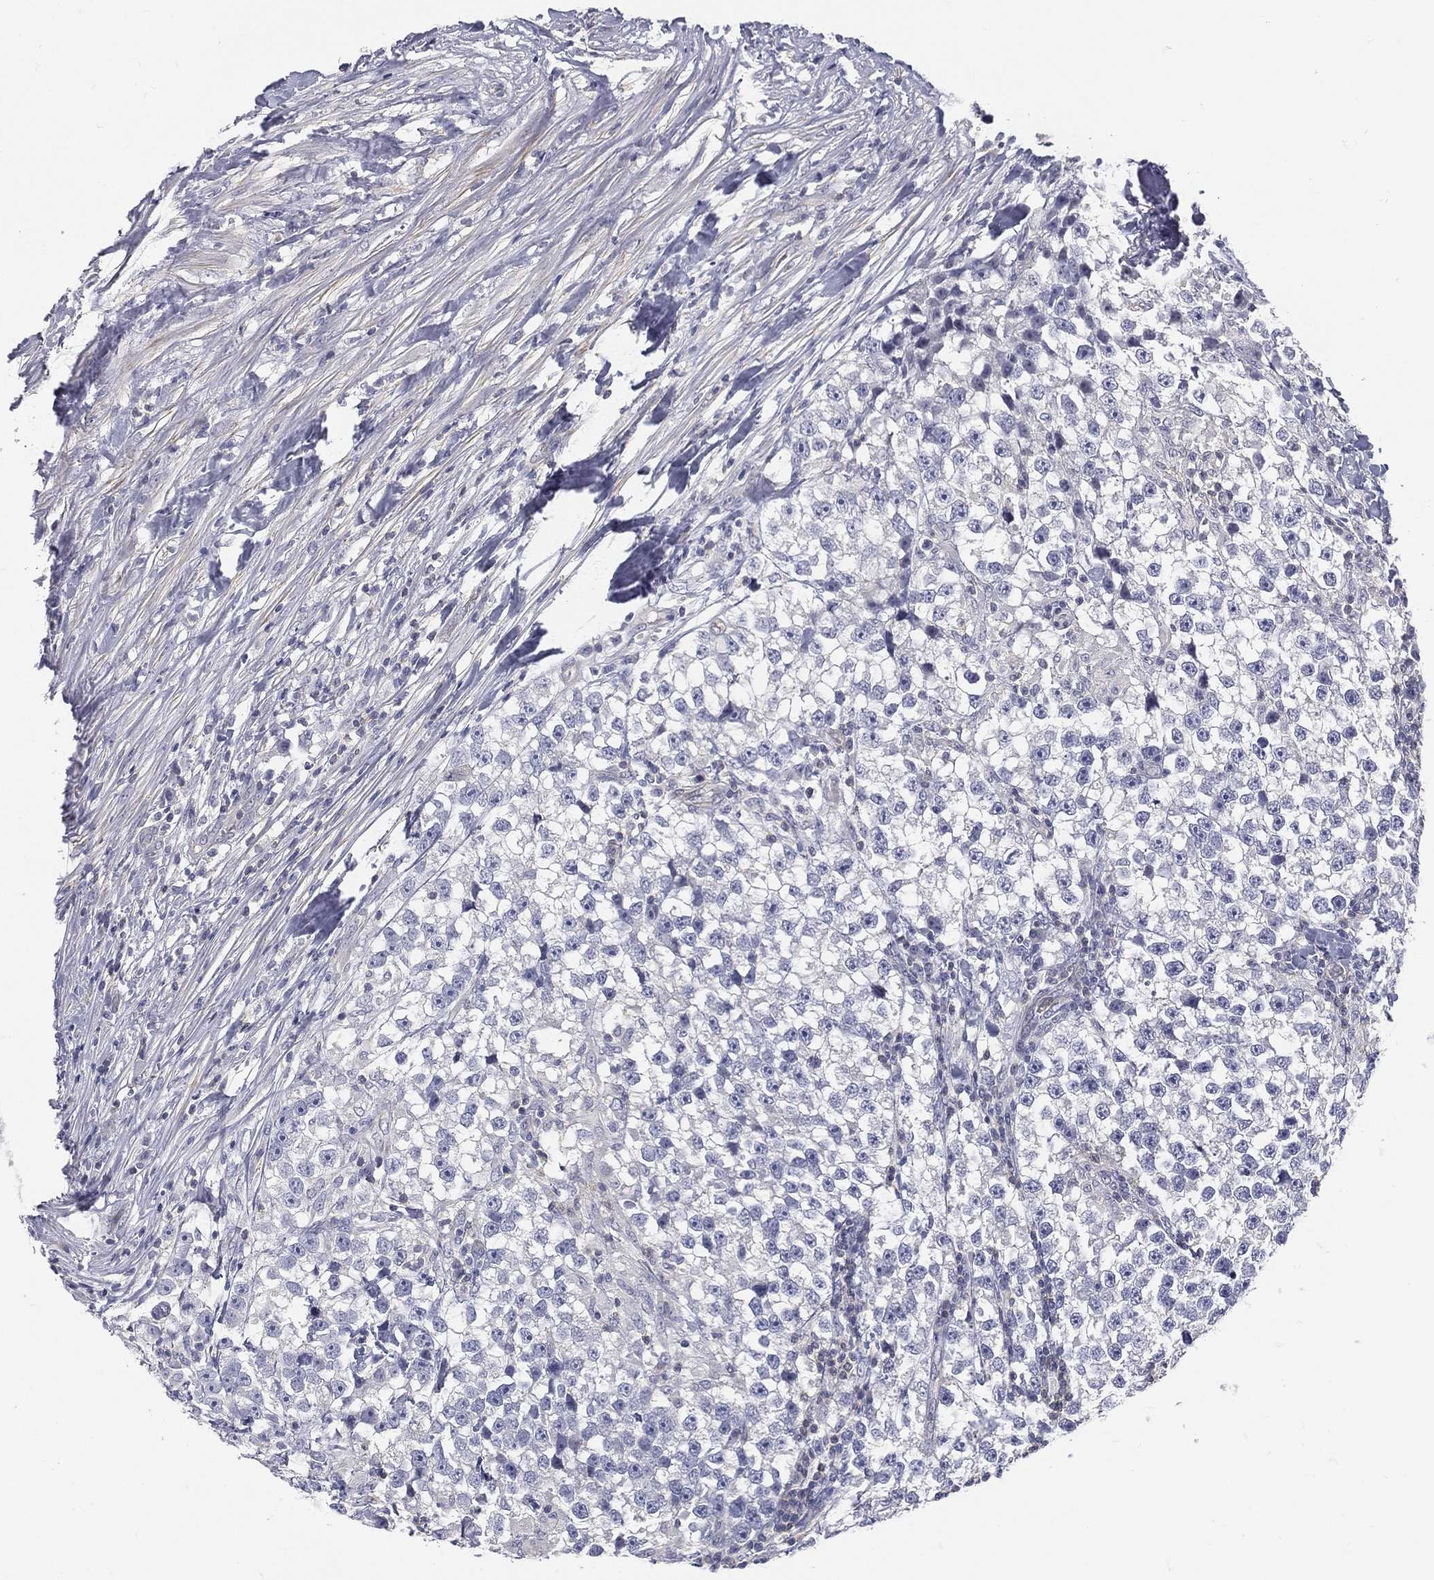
{"staining": {"intensity": "negative", "quantity": "none", "location": "none"}, "tissue": "testis cancer", "cell_type": "Tumor cells", "image_type": "cancer", "snomed": [{"axis": "morphology", "description": "Seminoma, NOS"}, {"axis": "topography", "description": "Testis"}], "caption": "There is no significant expression in tumor cells of testis cancer (seminoma).", "gene": "ETNPPL", "patient": {"sex": "male", "age": 46}}